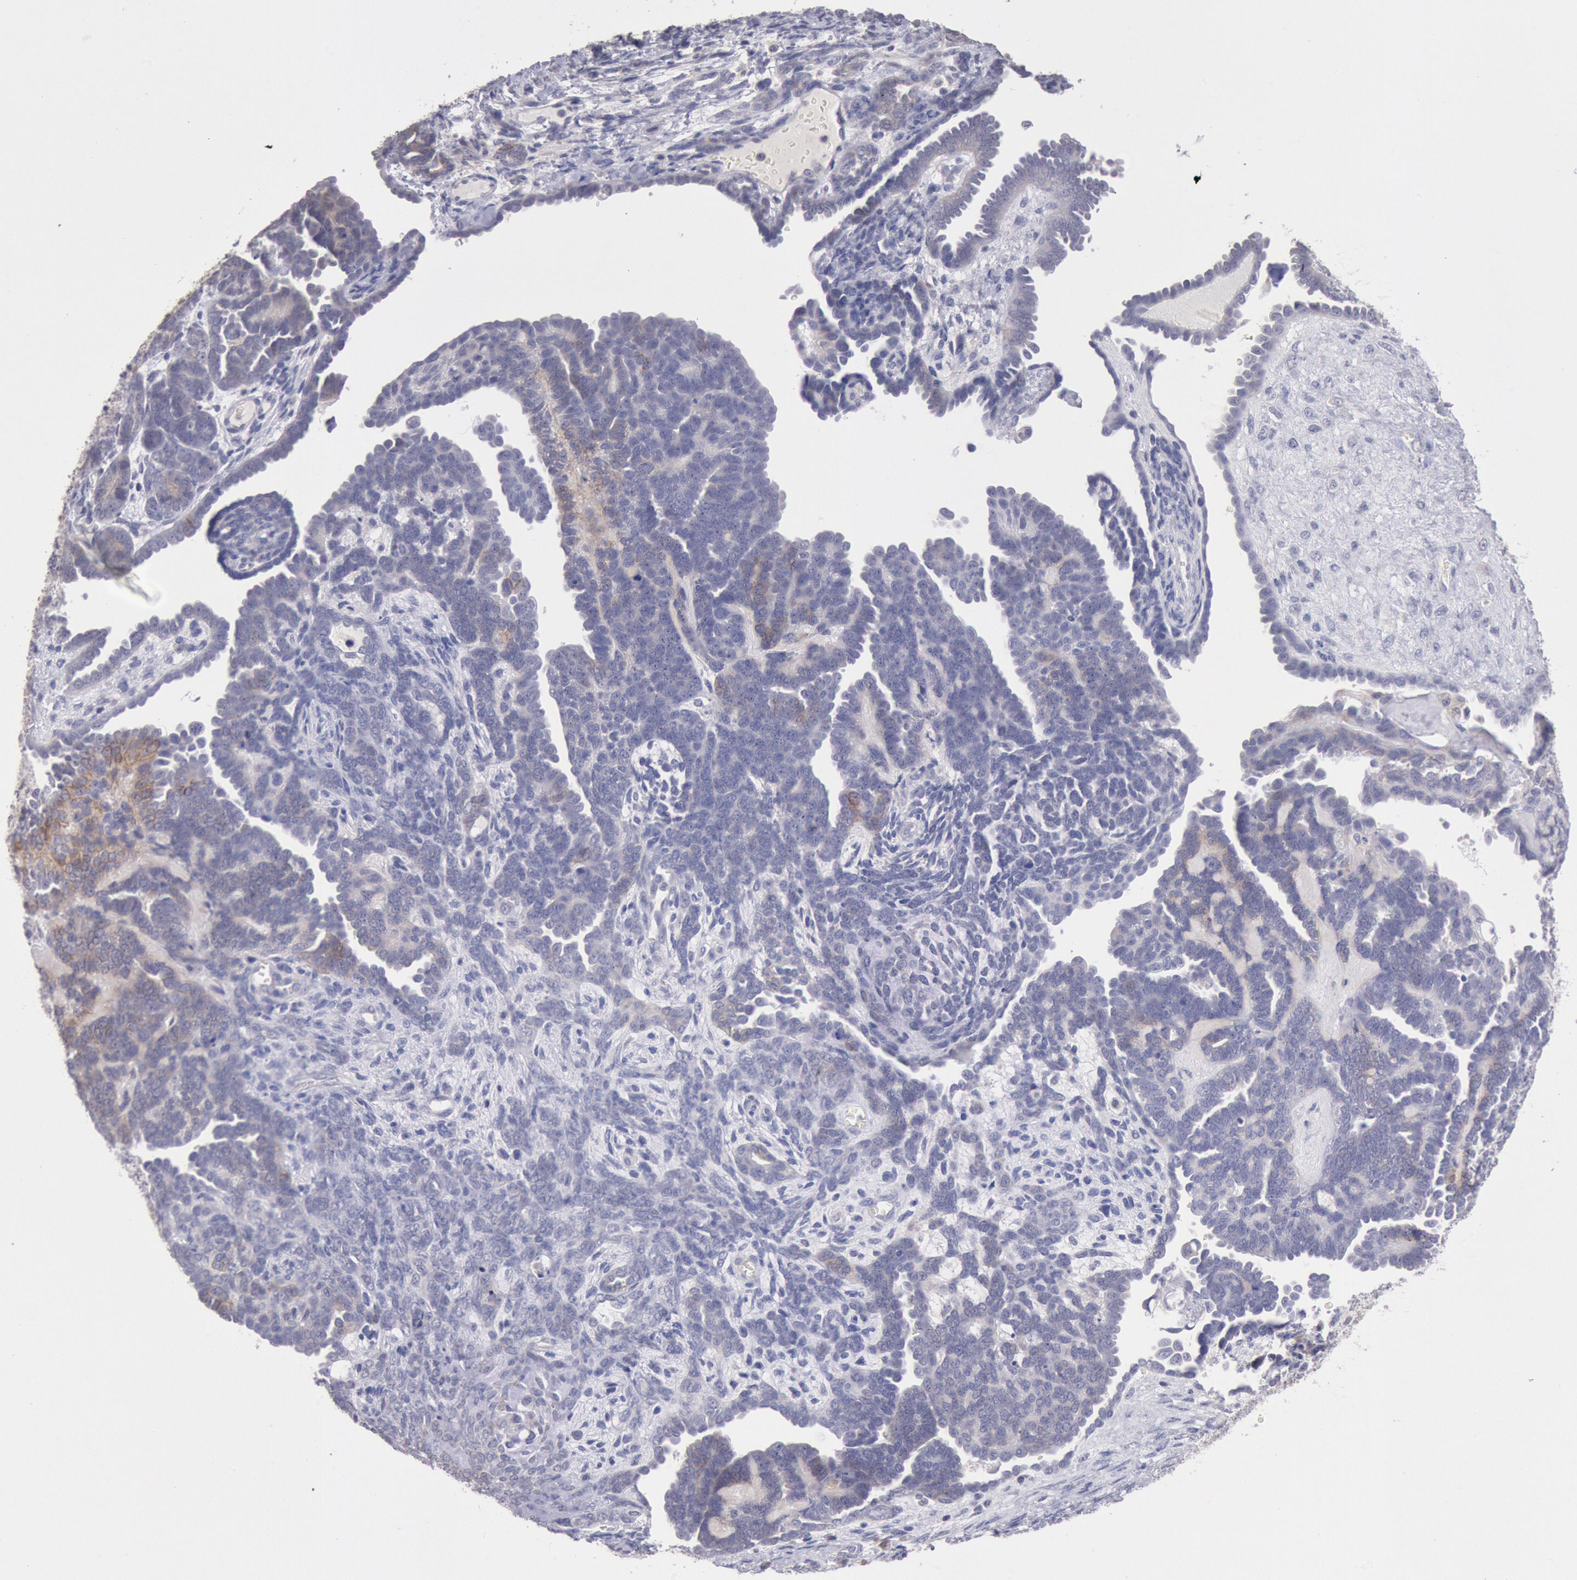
{"staining": {"intensity": "weak", "quantity": "<25%", "location": "cytoplasmic/membranous"}, "tissue": "endometrial cancer", "cell_type": "Tumor cells", "image_type": "cancer", "snomed": [{"axis": "morphology", "description": "Neoplasm, malignant, NOS"}, {"axis": "topography", "description": "Endometrium"}], "caption": "A high-resolution histopathology image shows IHC staining of endometrial malignant neoplasm, which reveals no significant staining in tumor cells.", "gene": "GAL3ST1", "patient": {"sex": "female", "age": 74}}